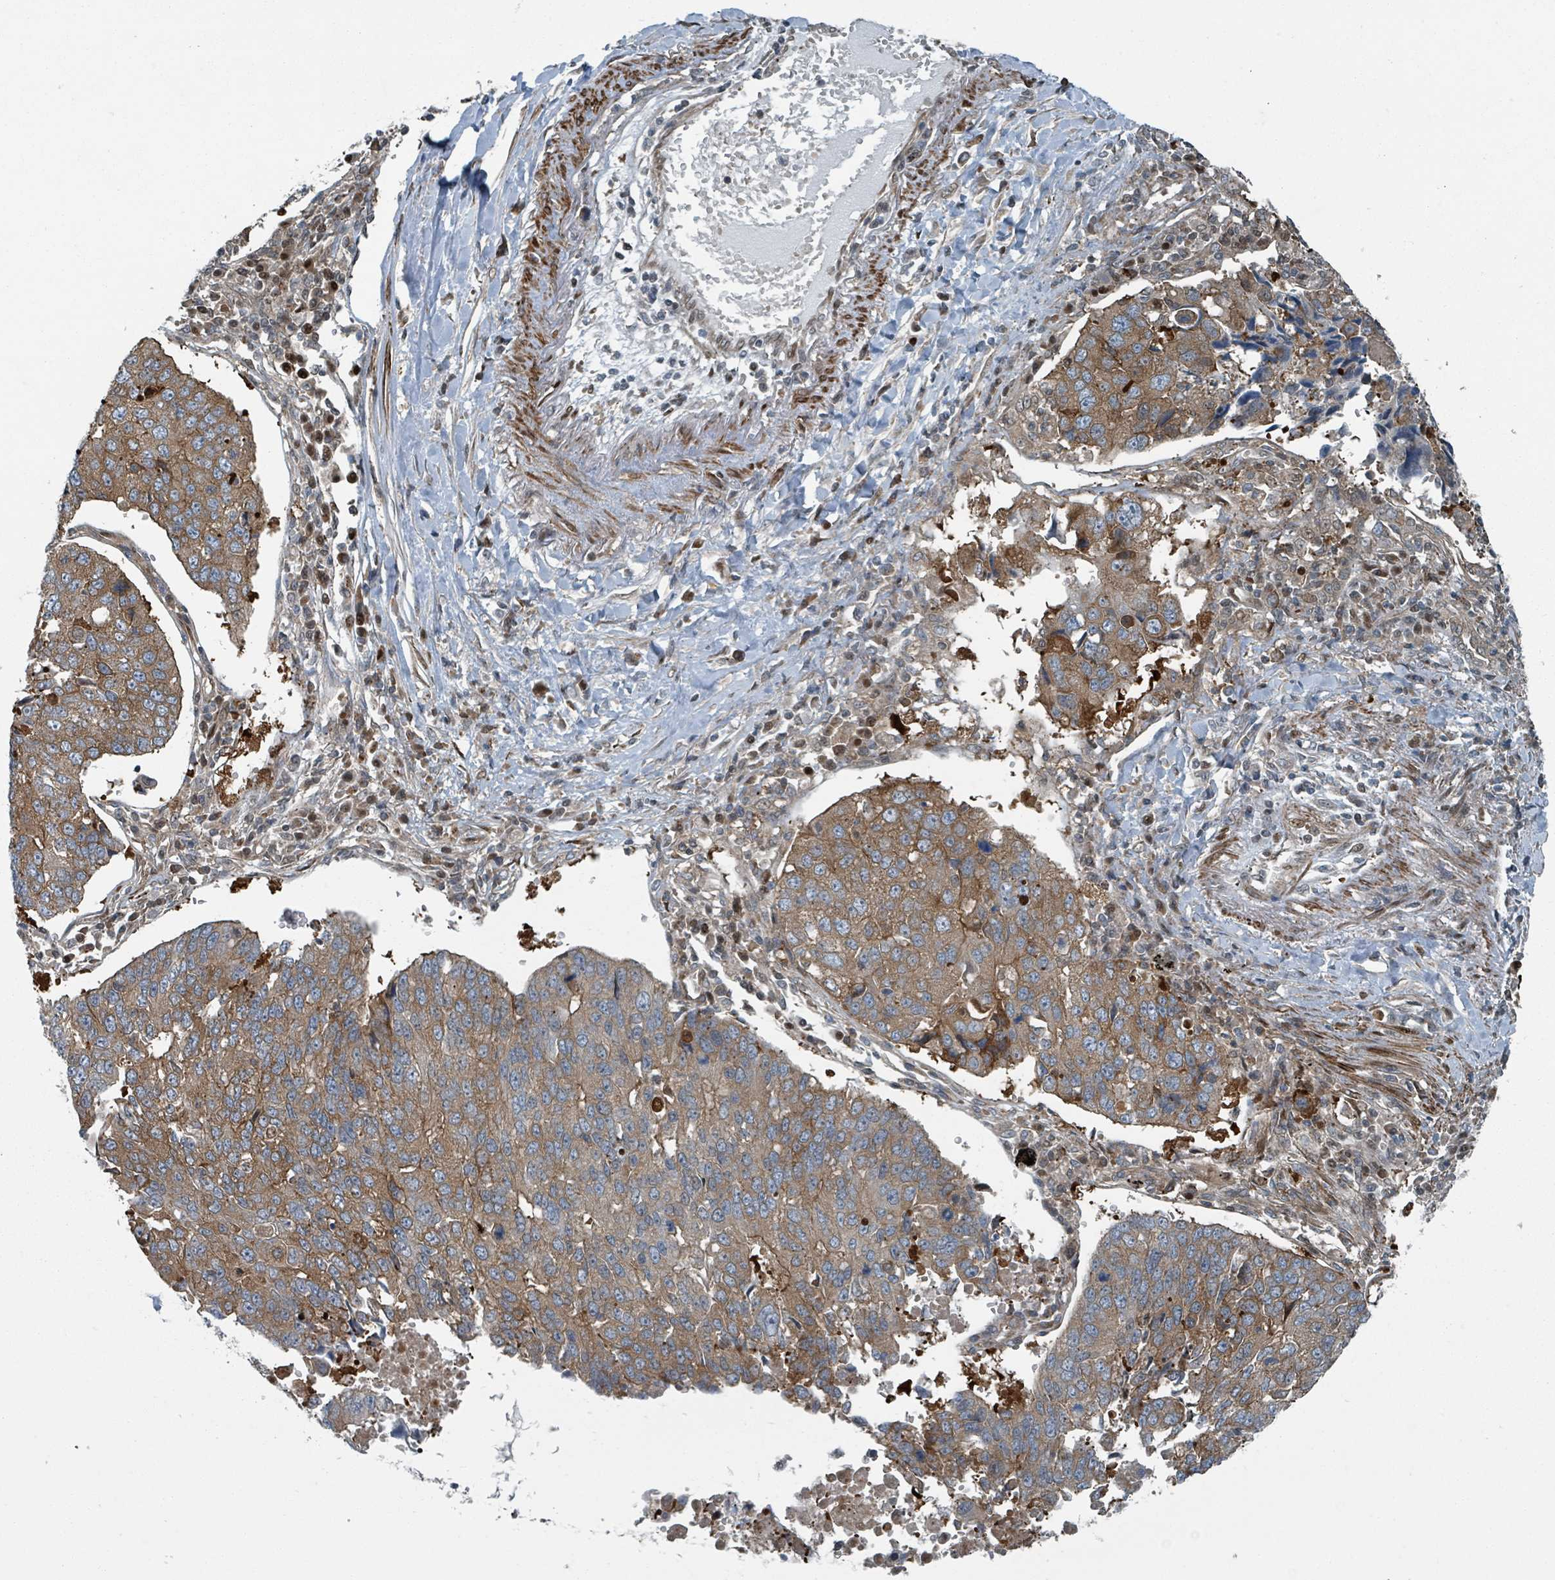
{"staining": {"intensity": "moderate", "quantity": ">75%", "location": "cytoplasmic/membranous"}, "tissue": "lung cancer", "cell_type": "Tumor cells", "image_type": "cancer", "snomed": [{"axis": "morphology", "description": "Squamous cell carcinoma, NOS"}, {"axis": "topography", "description": "Lung"}], "caption": "Moderate cytoplasmic/membranous expression is seen in approximately >75% of tumor cells in squamous cell carcinoma (lung).", "gene": "RHPN2", "patient": {"sex": "female", "age": 66}}